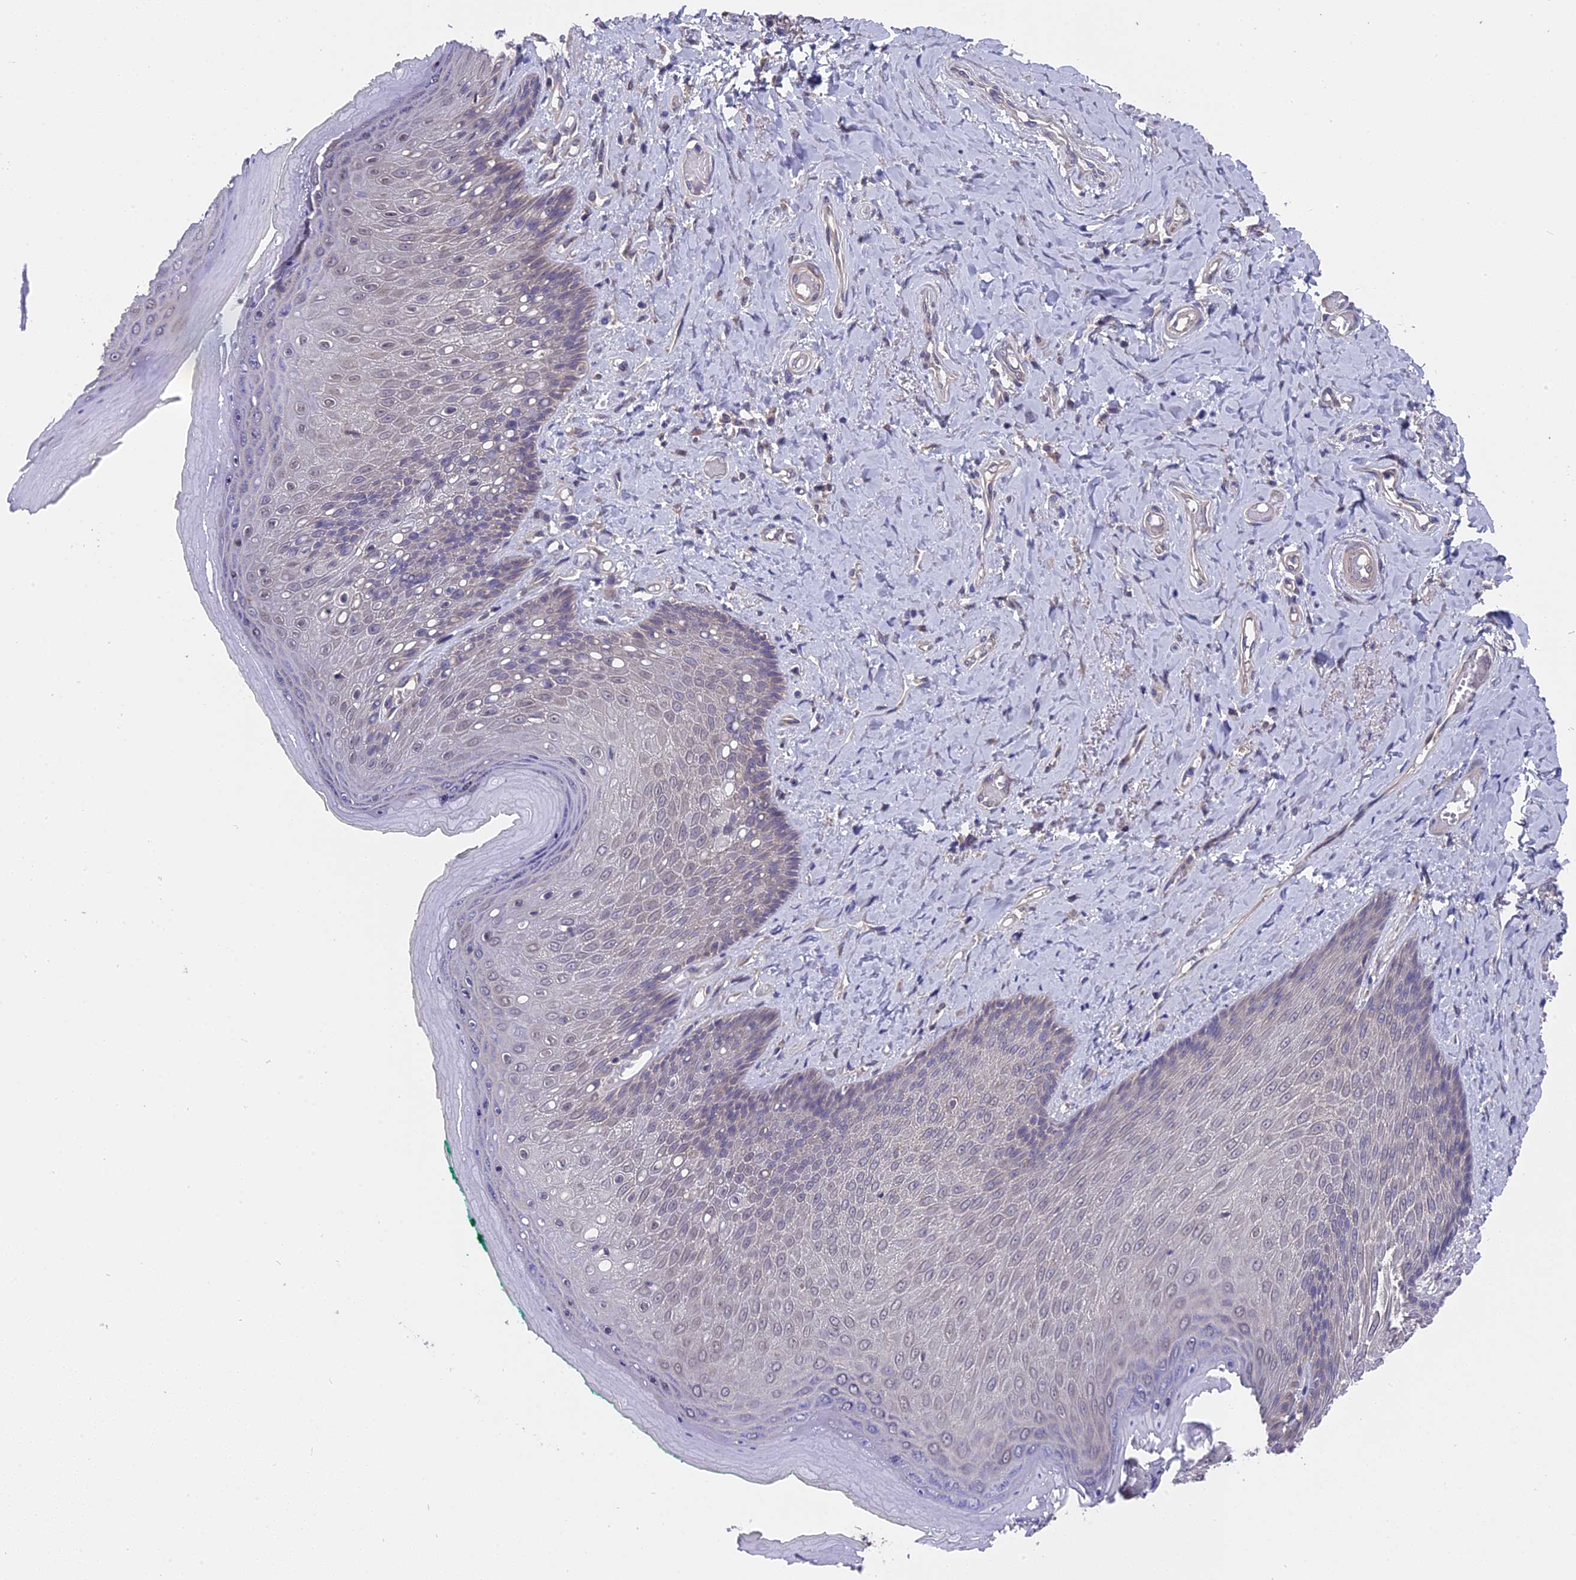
{"staining": {"intensity": "negative", "quantity": "none", "location": "none"}, "tissue": "skin", "cell_type": "Epidermal cells", "image_type": "normal", "snomed": [{"axis": "morphology", "description": "Normal tissue, NOS"}, {"axis": "topography", "description": "Anal"}], "caption": "Histopathology image shows no protein staining in epidermal cells of benign skin. (DAB (3,3'-diaminobenzidine) immunohistochemistry (IHC), high magnification).", "gene": "ZCCHC2", "patient": {"sex": "male", "age": 78}}